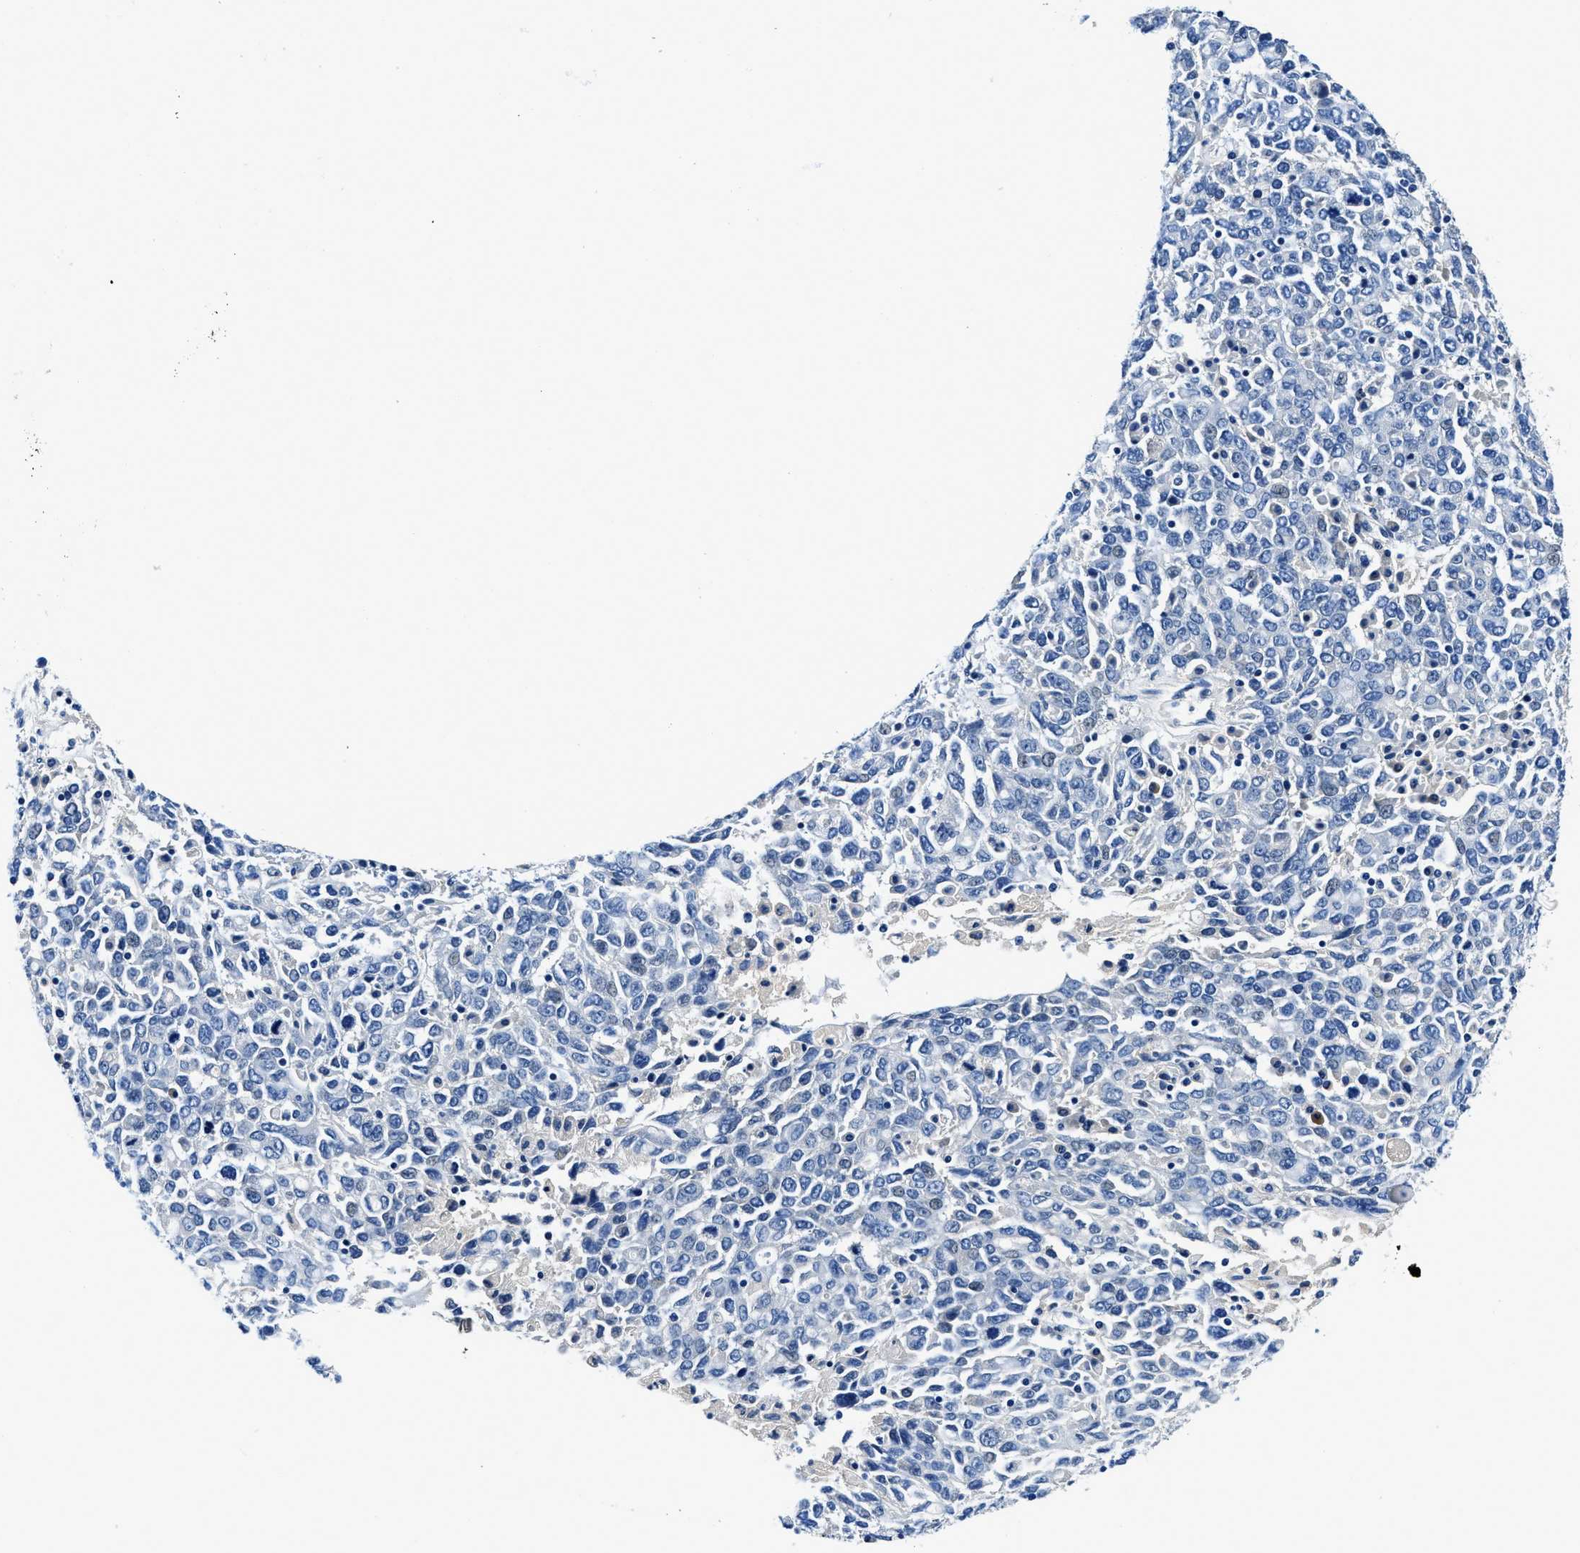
{"staining": {"intensity": "negative", "quantity": "none", "location": "none"}, "tissue": "ovarian cancer", "cell_type": "Tumor cells", "image_type": "cancer", "snomed": [{"axis": "morphology", "description": "Carcinoma, endometroid"}, {"axis": "topography", "description": "Ovary"}], "caption": "High power microscopy micrograph of an immunohistochemistry (IHC) histopathology image of ovarian cancer (endometroid carcinoma), revealing no significant staining in tumor cells.", "gene": "ZFAND3", "patient": {"sex": "female", "age": 62}}